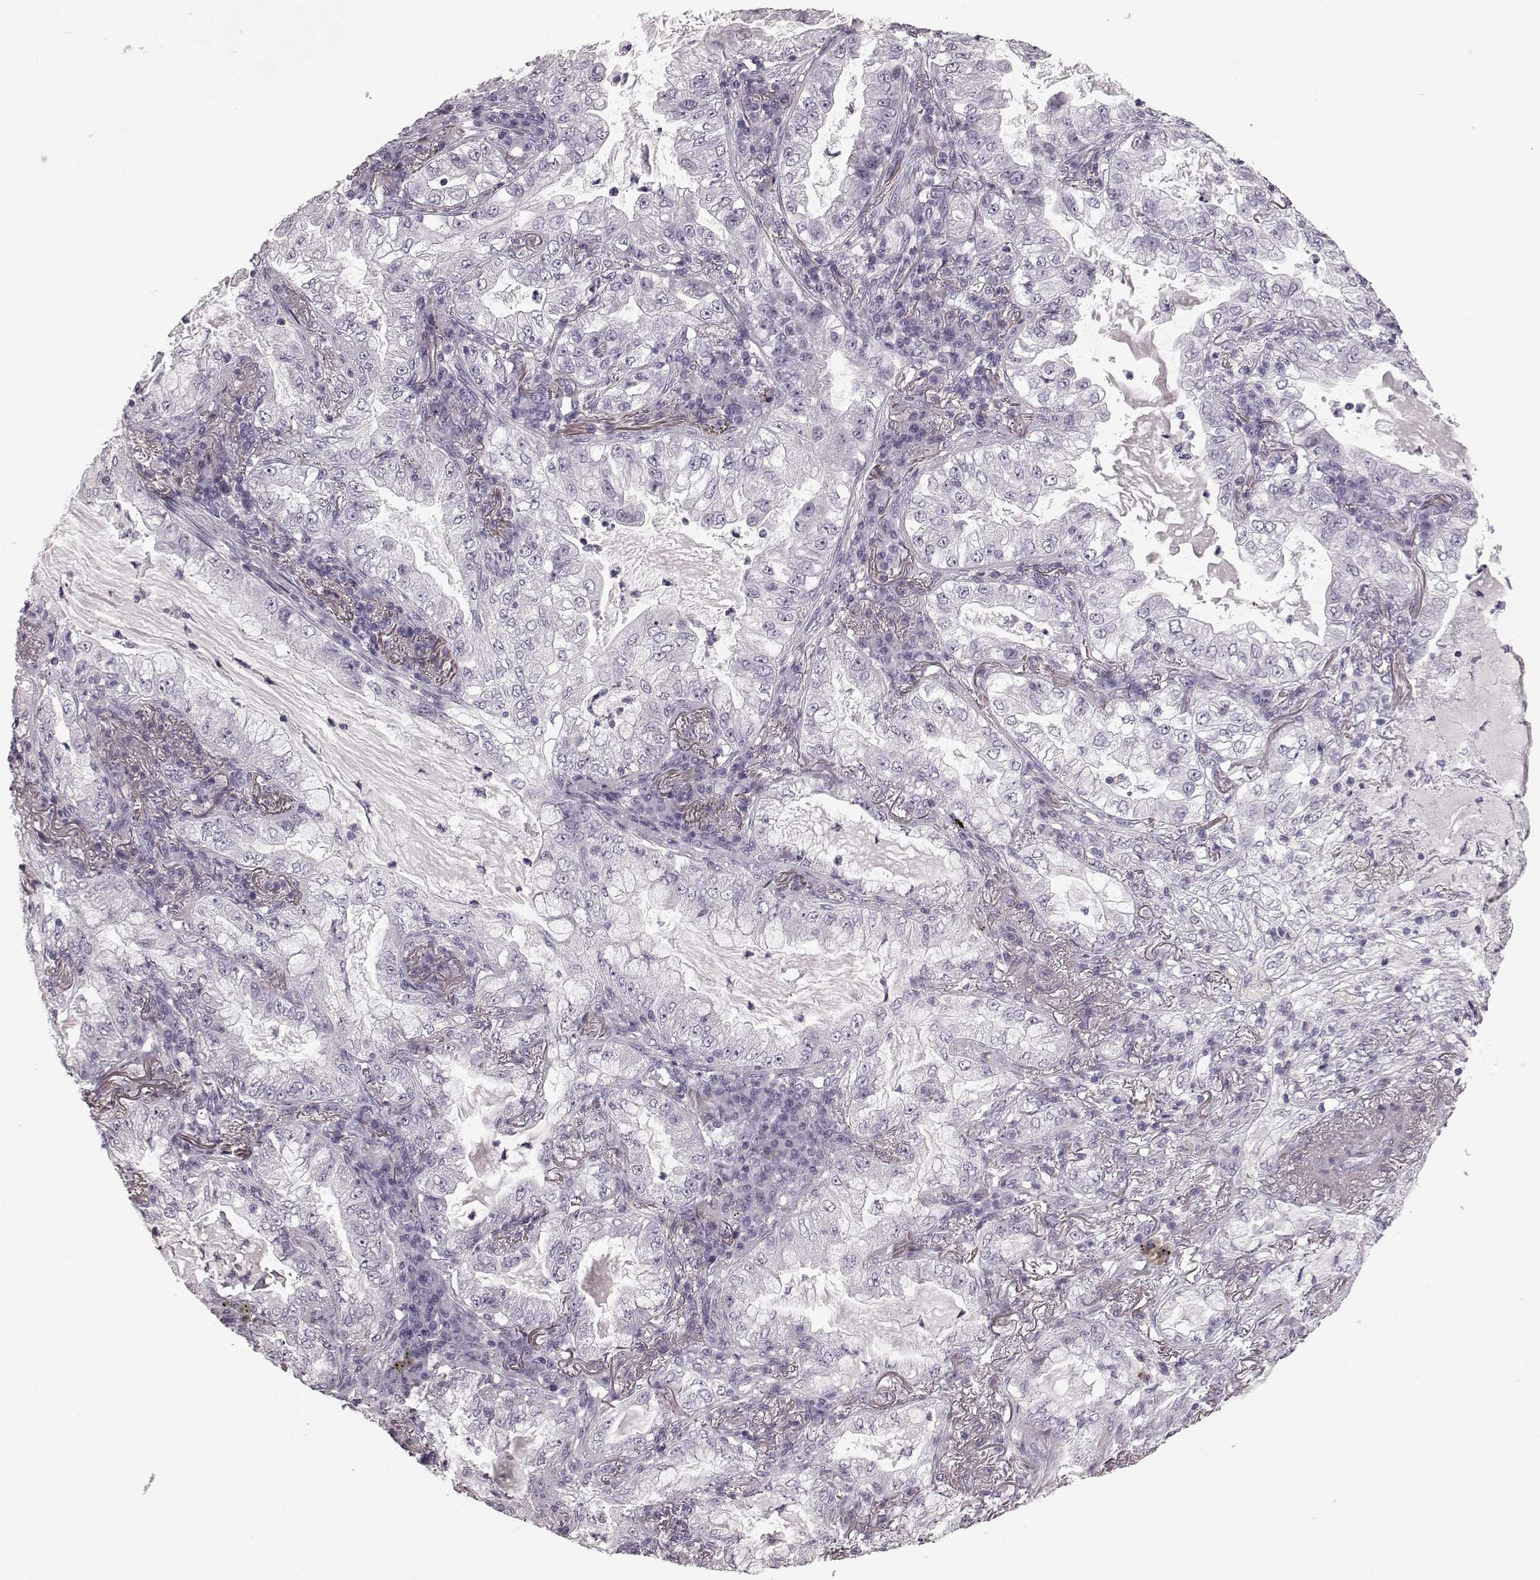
{"staining": {"intensity": "negative", "quantity": "none", "location": "none"}, "tissue": "lung cancer", "cell_type": "Tumor cells", "image_type": "cancer", "snomed": [{"axis": "morphology", "description": "Adenocarcinoma, NOS"}, {"axis": "topography", "description": "Lung"}], "caption": "Photomicrograph shows no significant protein staining in tumor cells of lung cancer (adenocarcinoma). (DAB (3,3'-diaminobenzidine) immunohistochemistry (IHC), high magnification).", "gene": "CST7", "patient": {"sex": "female", "age": 73}}